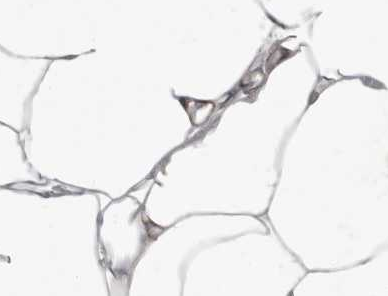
{"staining": {"intensity": "weak", "quantity": "<25%", "location": "cytoplasmic/membranous"}, "tissue": "adipose tissue", "cell_type": "Adipocytes", "image_type": "normal", "snomed": [{"axis": "morphology", "description": "Normal tissue, NOS"}, {"axis": "topography", "description": "Breast"}], "caption": "Immunohistochemistry photomicrograph of unremarkable adipose tissue: human adipose tissue stained with DAB exhibits no significant protein positivity in adipocytes.", "gene": "TPD52L1", "patient": {"sex": "female", "age": 23}}